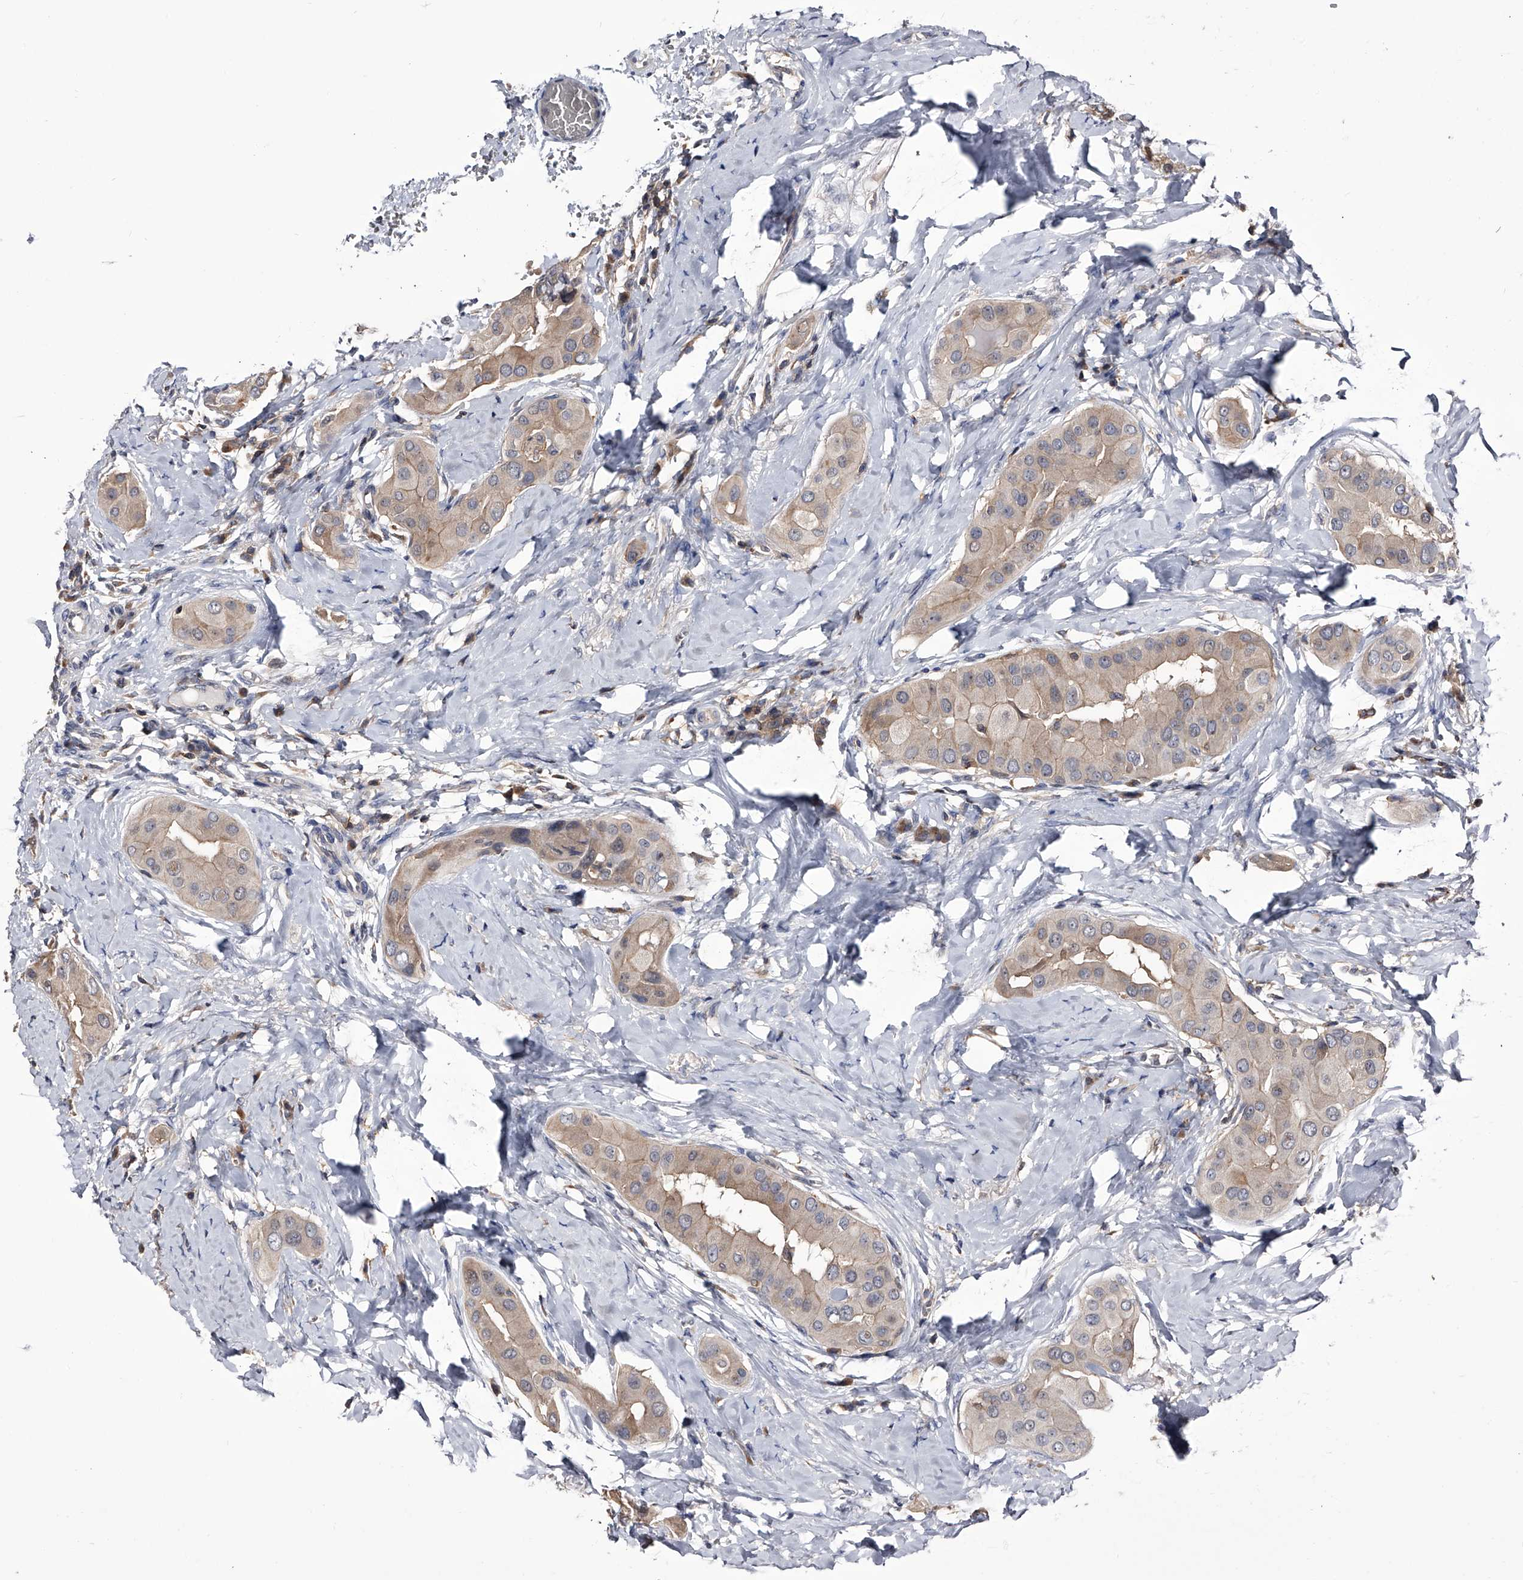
{"staining": {"intensity": "weak", "quantity": ">75%", "location": "cytoplasmic/membranous"}, "tissue": "thyroid cancer", "cell_type": "Tumor cells", "image_type": "cancer", "snomed": [{"axis": "morphology", "description": "Papillary adenocarcinoma, NOS"}, {"axis": "topography", "description": "Thyroid gland"}], "caption": "Weak cytoplasmic/membranous positivity is identified in approximately >75% of tumor cells in thyroid papillary adenocarcinoma.", "gene": "PAN3", "patient": {"sex": "male", "age": 33}}